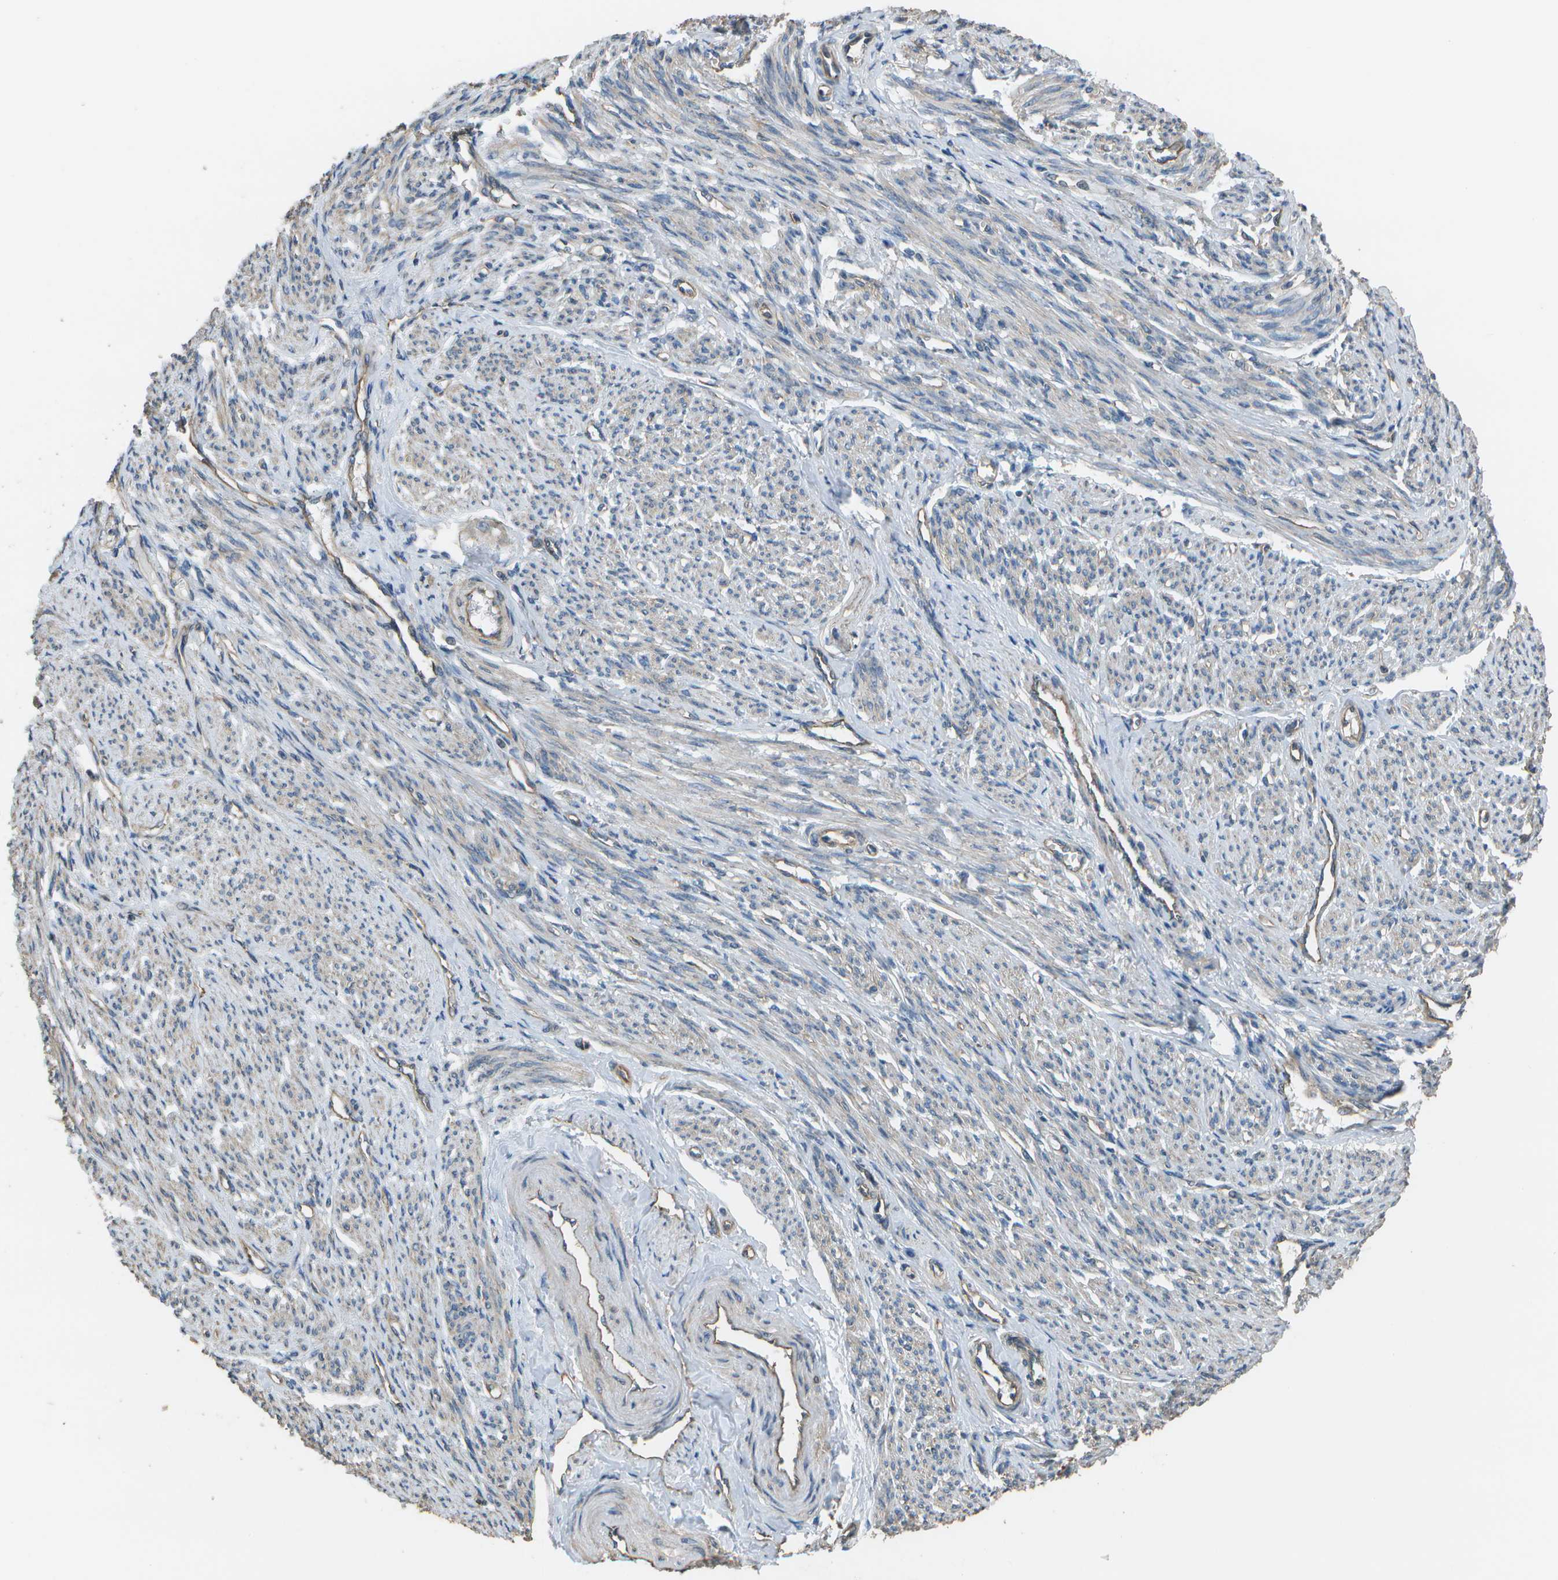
{"staining": {"intensity": "negative", "quantity": "none", "location": "none"}, "tissue": "smooth muscle", "cell_type": "Smooth muscle cells", "image_type": "normal", "snomed": [{"axis": "morphology", "description": "Normal tissue, NOS"}, {"axis": "topography", "description": "Smooth muscle"}], "caption": "Immunohistochemistry (IHC) image of benign smooth muscle: smooth muscle stained with DAB (3,3'-diaminobenzidine) demonstrates no significant protein positivity in smooth muscle cells. (DAB immunohistochemistry, high magnification).", "gene": "CLNS1A", "patient": {"sex": "female", "age": 65}}